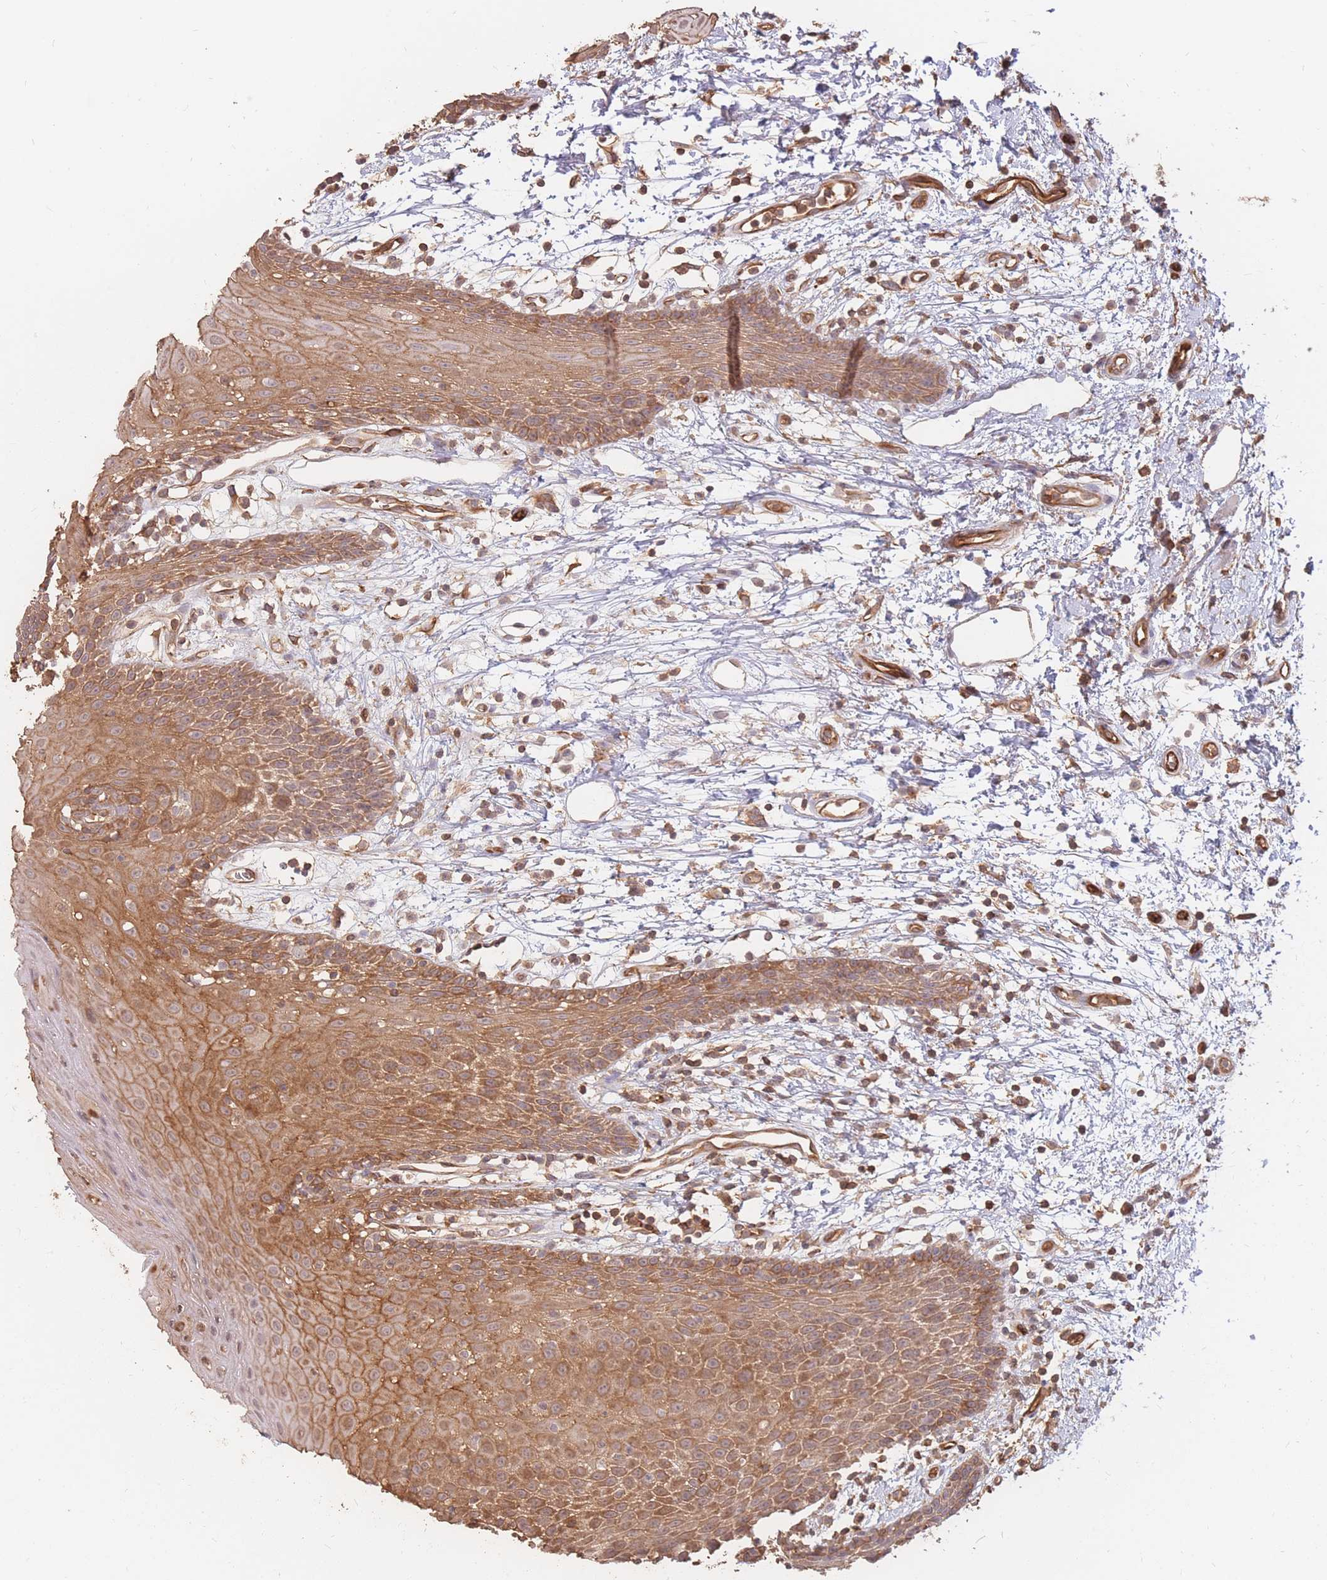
{"staining": {"intensity": "moderate", "quantity": ">75%", "location": "cytoplasmic/membranous"}, "tissue": "oral mucosa", "cell_type": "Squamous epithelial cells", "image_type": "normal", "snomed": [{"axis": "morphology", "description": "Normal tissue, NOS"}, {"axis": "topography", "description": "Oral tissue"}, {"axis": "topography", "description": "Tounge, NOS"}], "caption": "Squamous epithelial cells demonstrate medium levels of moderate cytoplasmic/membranous positivity in about >75% of cells in unremarkable human oral mucosa.", "gene": "PLS3", "patient": {"sex": "female", "age": 59}}